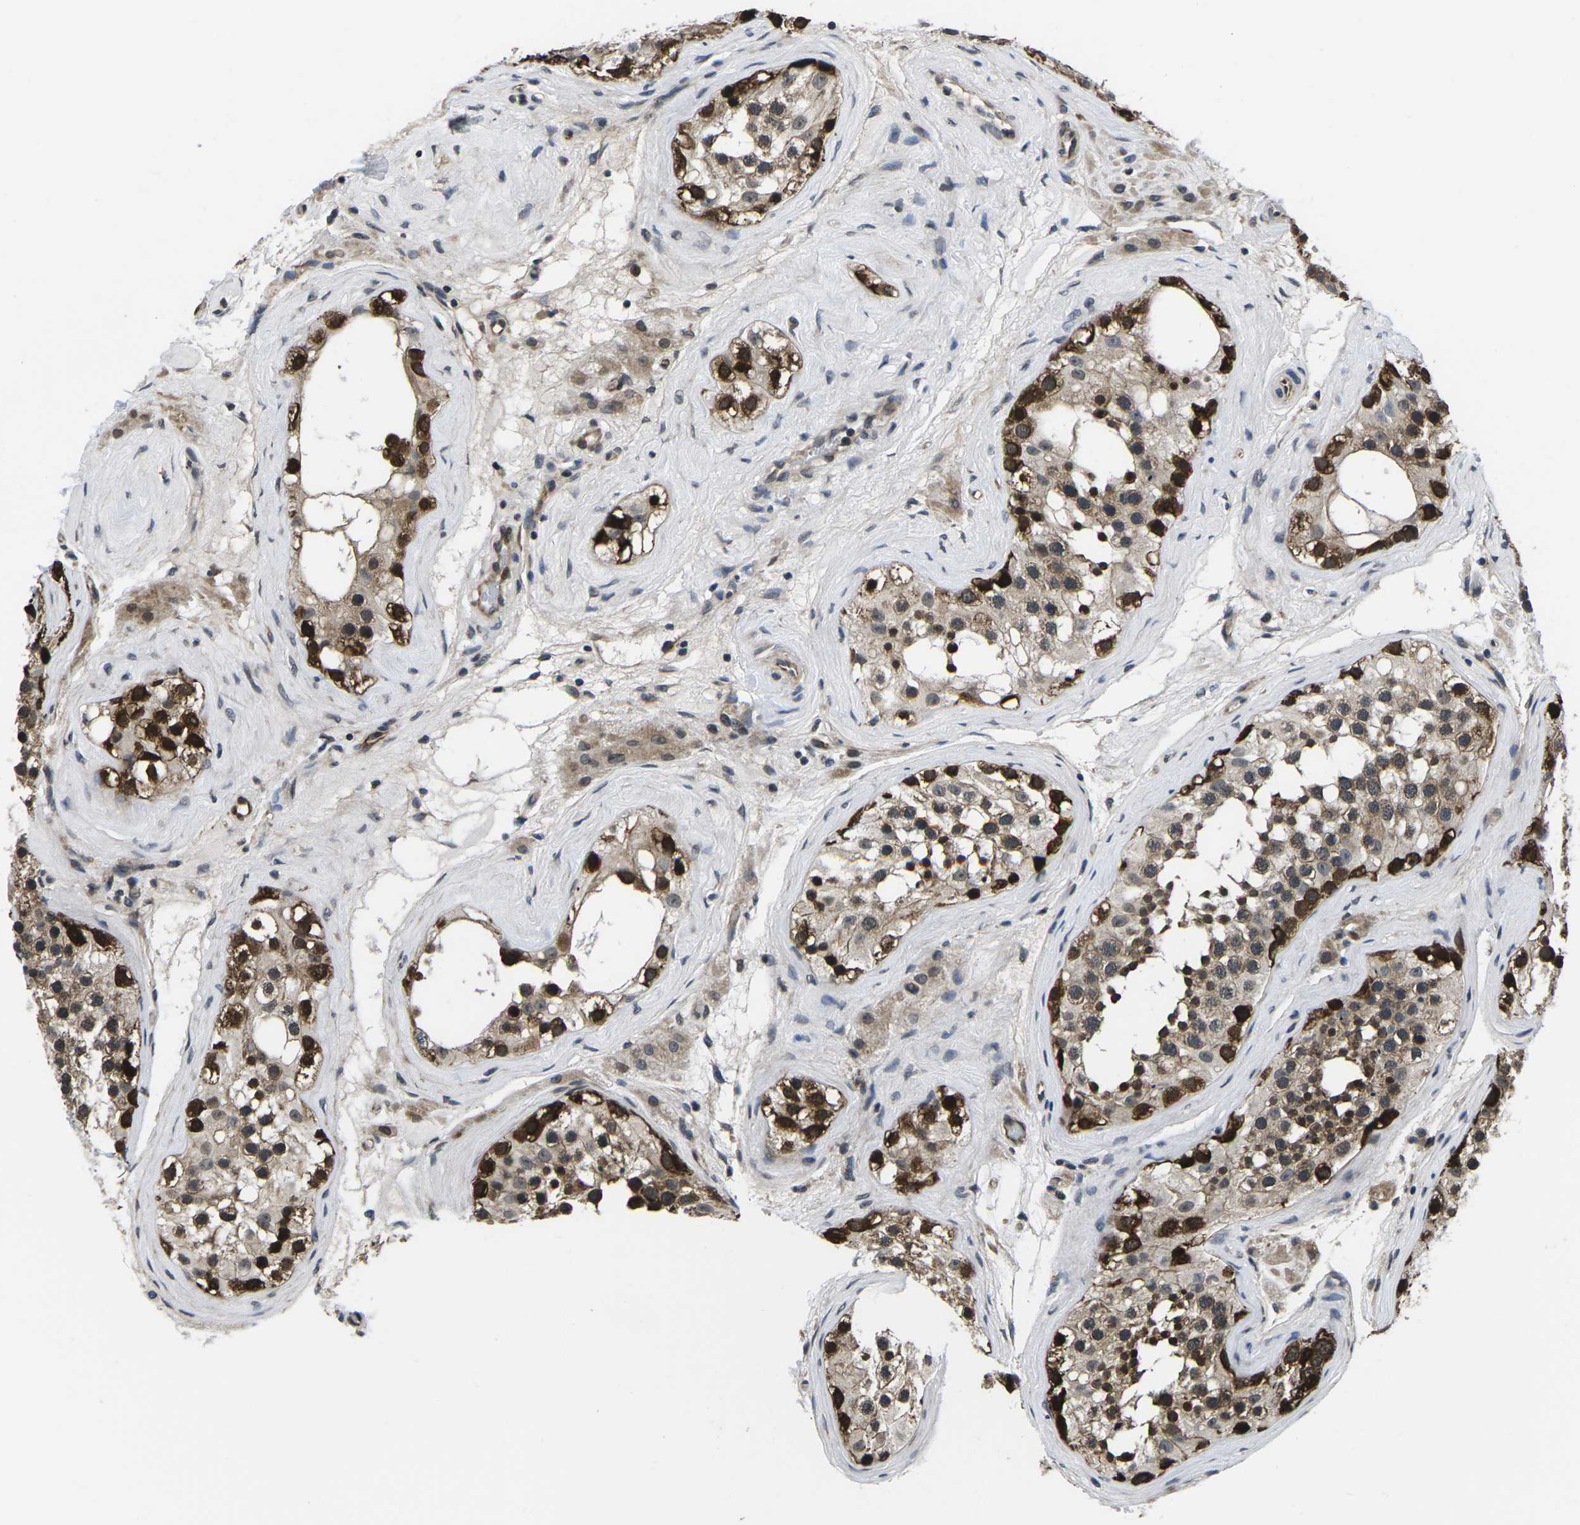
{"staining": {"intensity": "strong", "quantity": "25%-75%", "location": "cytoplasmic/membranous"}, "tissue": "testis", "cell_type": "Cells in seminiferous ducts", "image_type": "normal", "snomed": [{"axis": "morphology", "description": "Normal tissue, NOS"}, {"axis": "morphology", "description": "Seminoma, NOS"}, {"axis": "topography", "description": "Testis"}], "caption": "DAB (3,3'-diaminobenzidine) immunohistochemical staining of normal testis shows strong cytoplasmic/membranous protein positivity in about 25%-75% of cells in seminiferous ducts.", "gene": "CCNE1", "patient": {"sex": "male", "age": 71}}